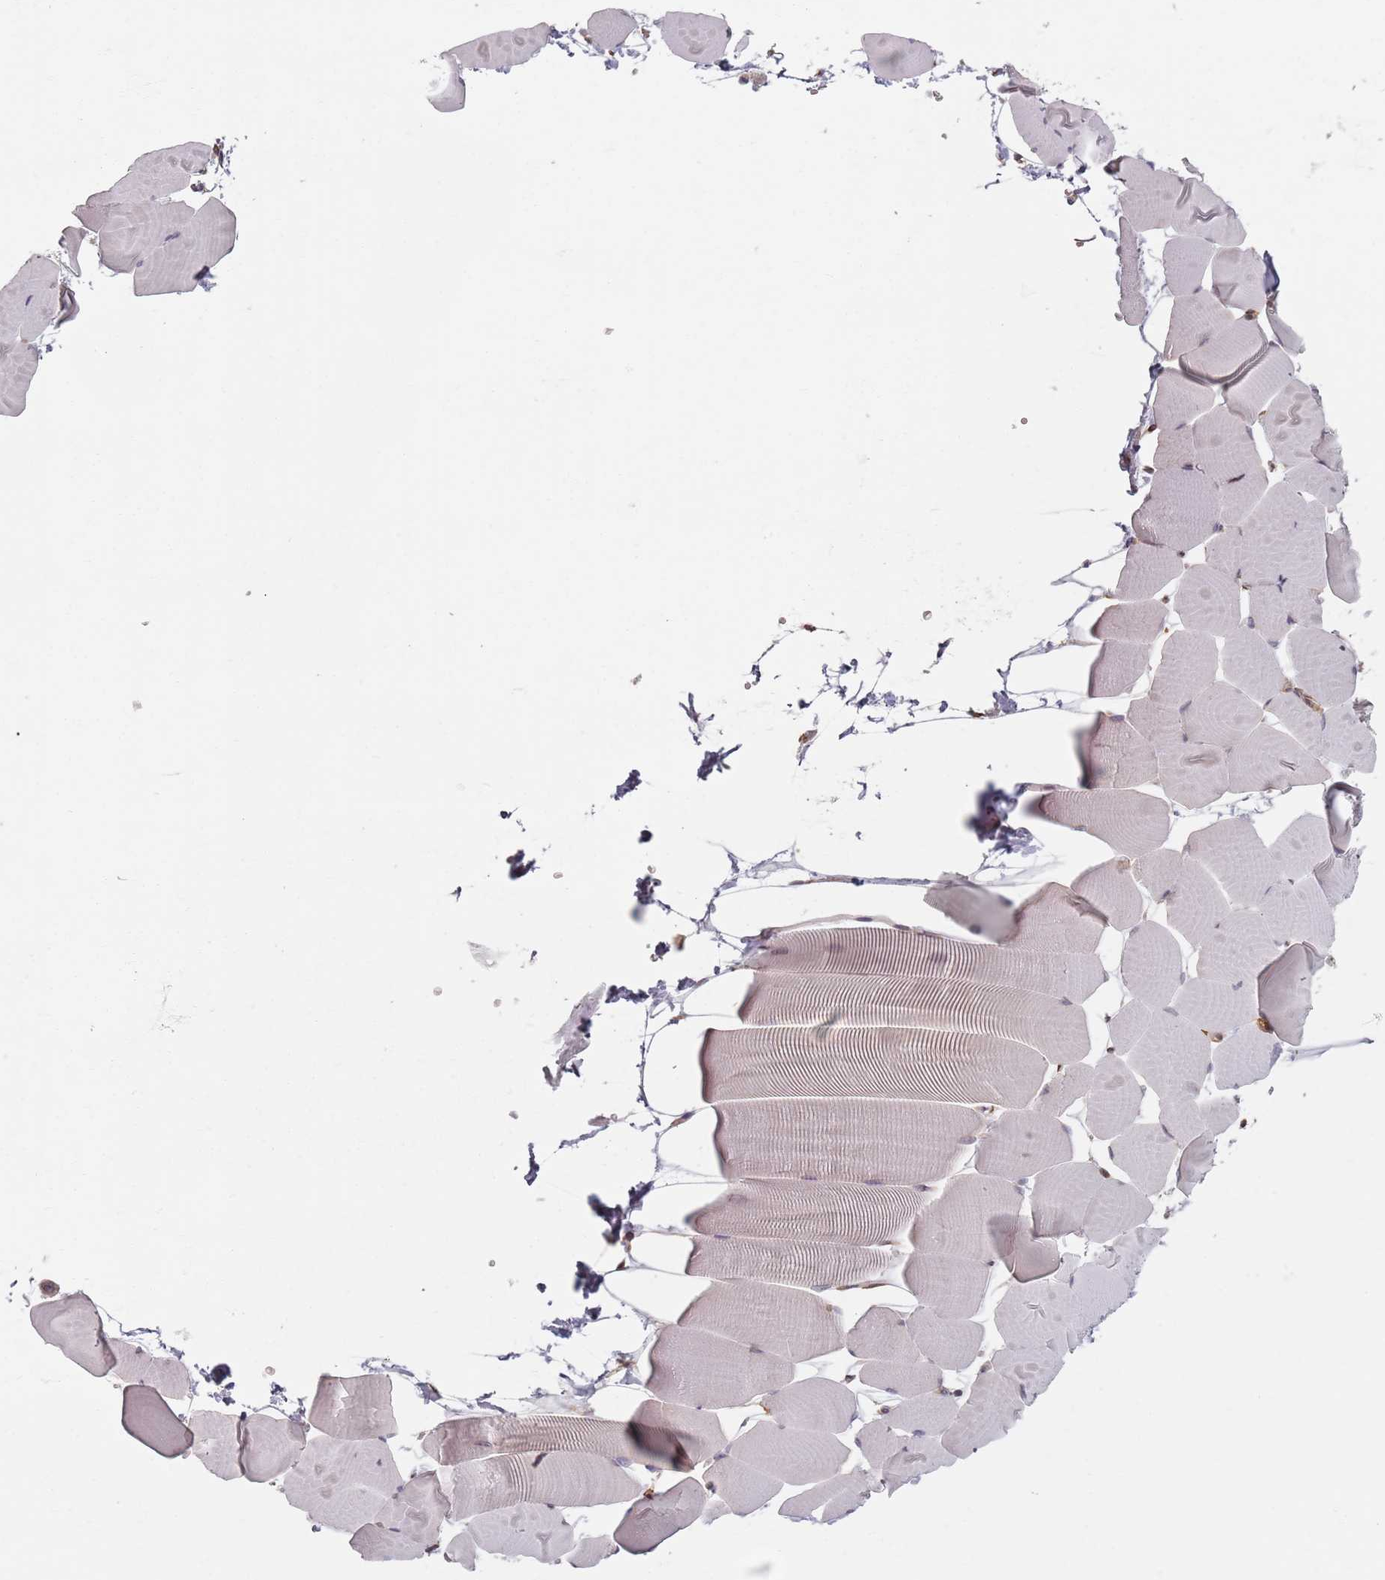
{"staining": {"intensity": "negative", "quantity": "none", "location": "none"}, "tissue": "skeletal muscle", "cell_type": "Myocytes", "image_type": "normal", "snomed": [{"axis": "morphology", "description": "Normal tissue, NOS"}, {"axis": "topography", "description": "Skeletal muscle"}], "caption": "Myocytes show no significant staining in unremarkable skeletal muscle. (Stains: DAB IHC with hematoxylin counter stain, Microscopy: brightfield microscopy at high magnification).", "gene": "NOTCH3", "patient": {"sex": "male", "age": 25}}